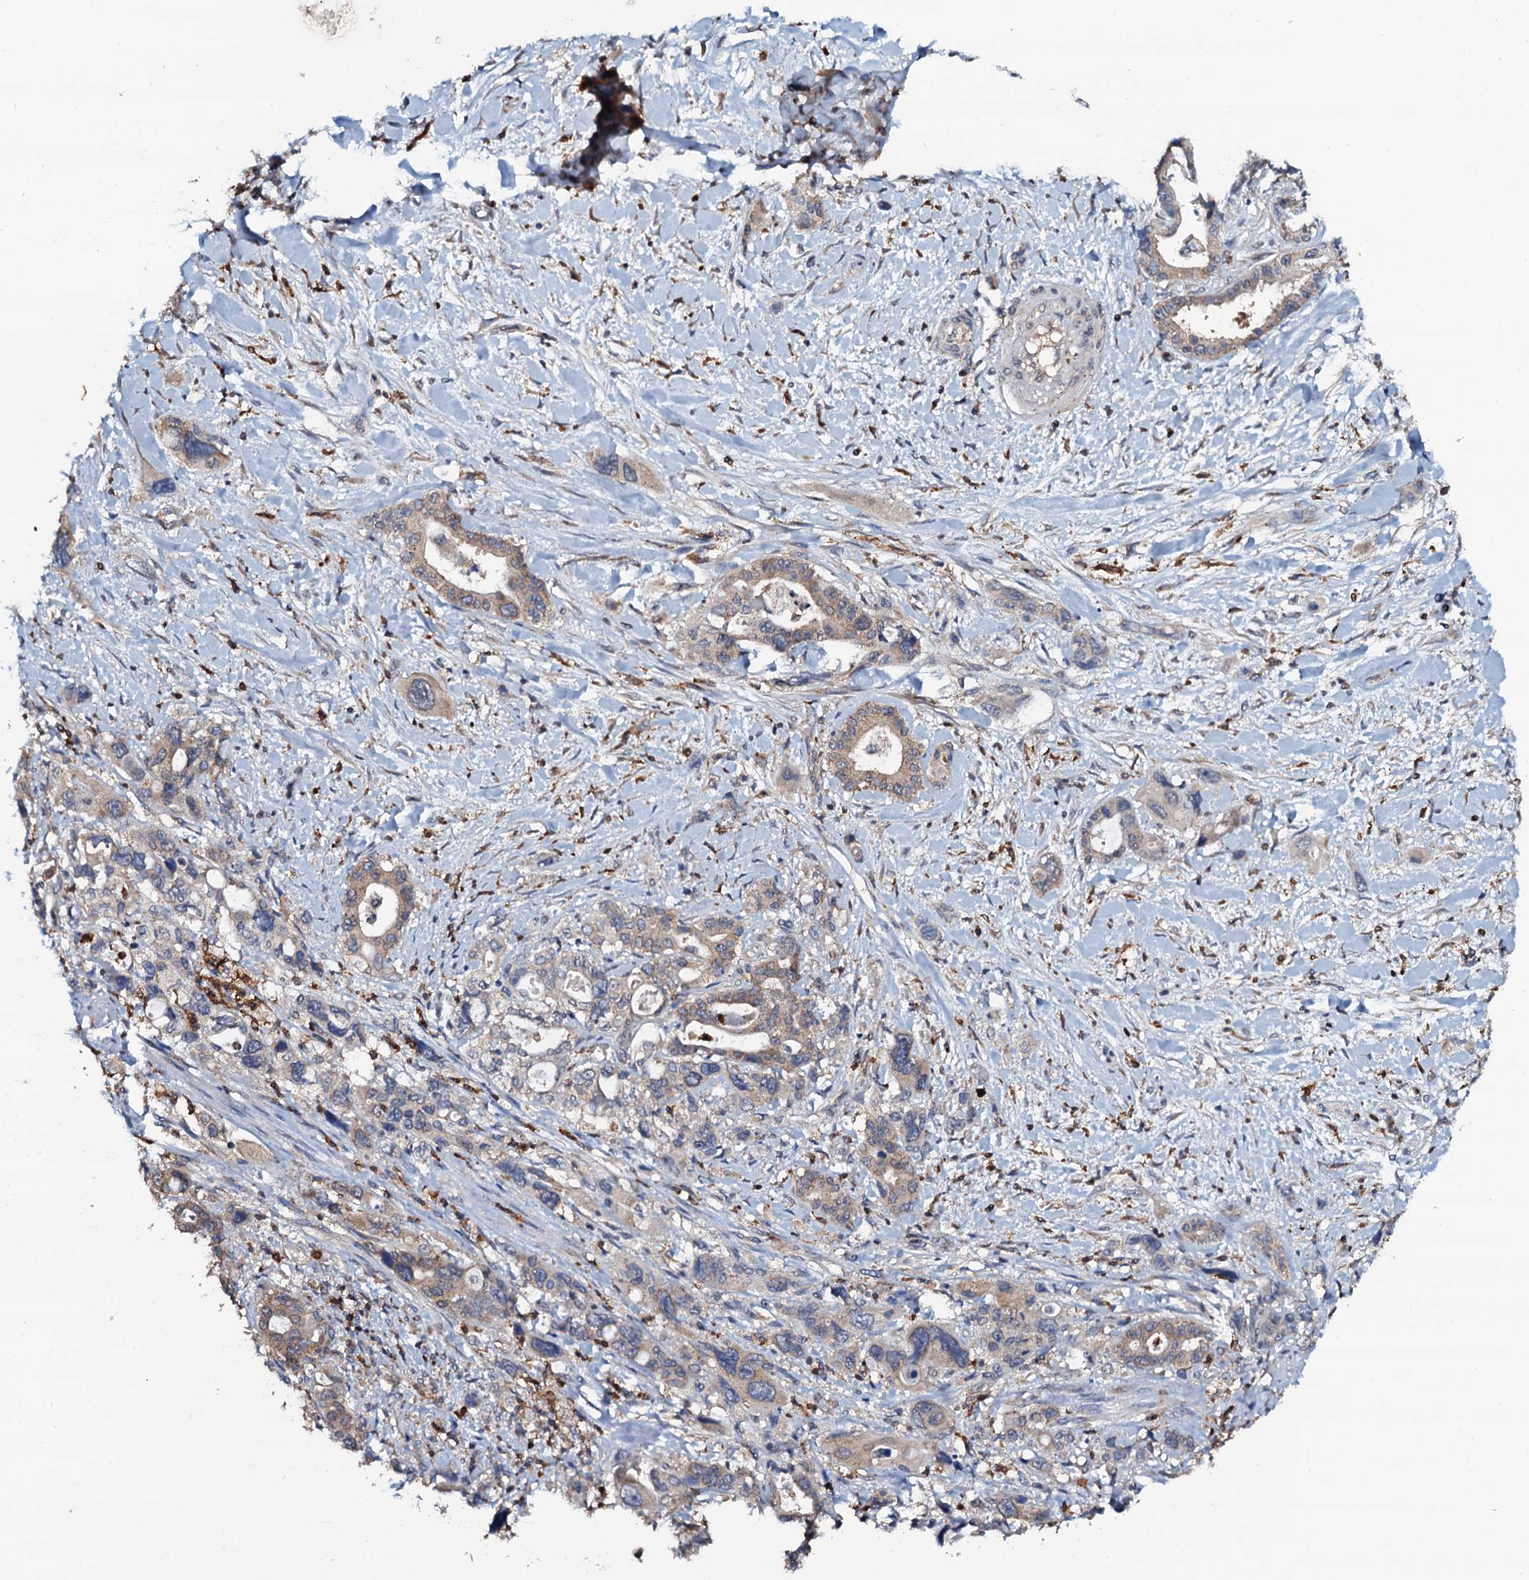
{"staining": {"intensity": "weak", "quantity": ">75%", "location": "cytoplasmic/membranous"}, "tissue": "pancreatic cancer", "cell_type": "Tumor cells", "image_type": "cancer", "snomed": [{"axis": "morphology", "description": "Adenocarcinoma, NOS"}, {"axis": "topography", "description": "Pancreas"}], "caption": "Immunohistochemical staining of human pancreatic cancer (adenocarcinoma) displays weak cytoplasmic/membranous protein staining in about >75% of tumor cells.", "gene": "GRK2", "patient": {"sex": "male", "age": 46}}